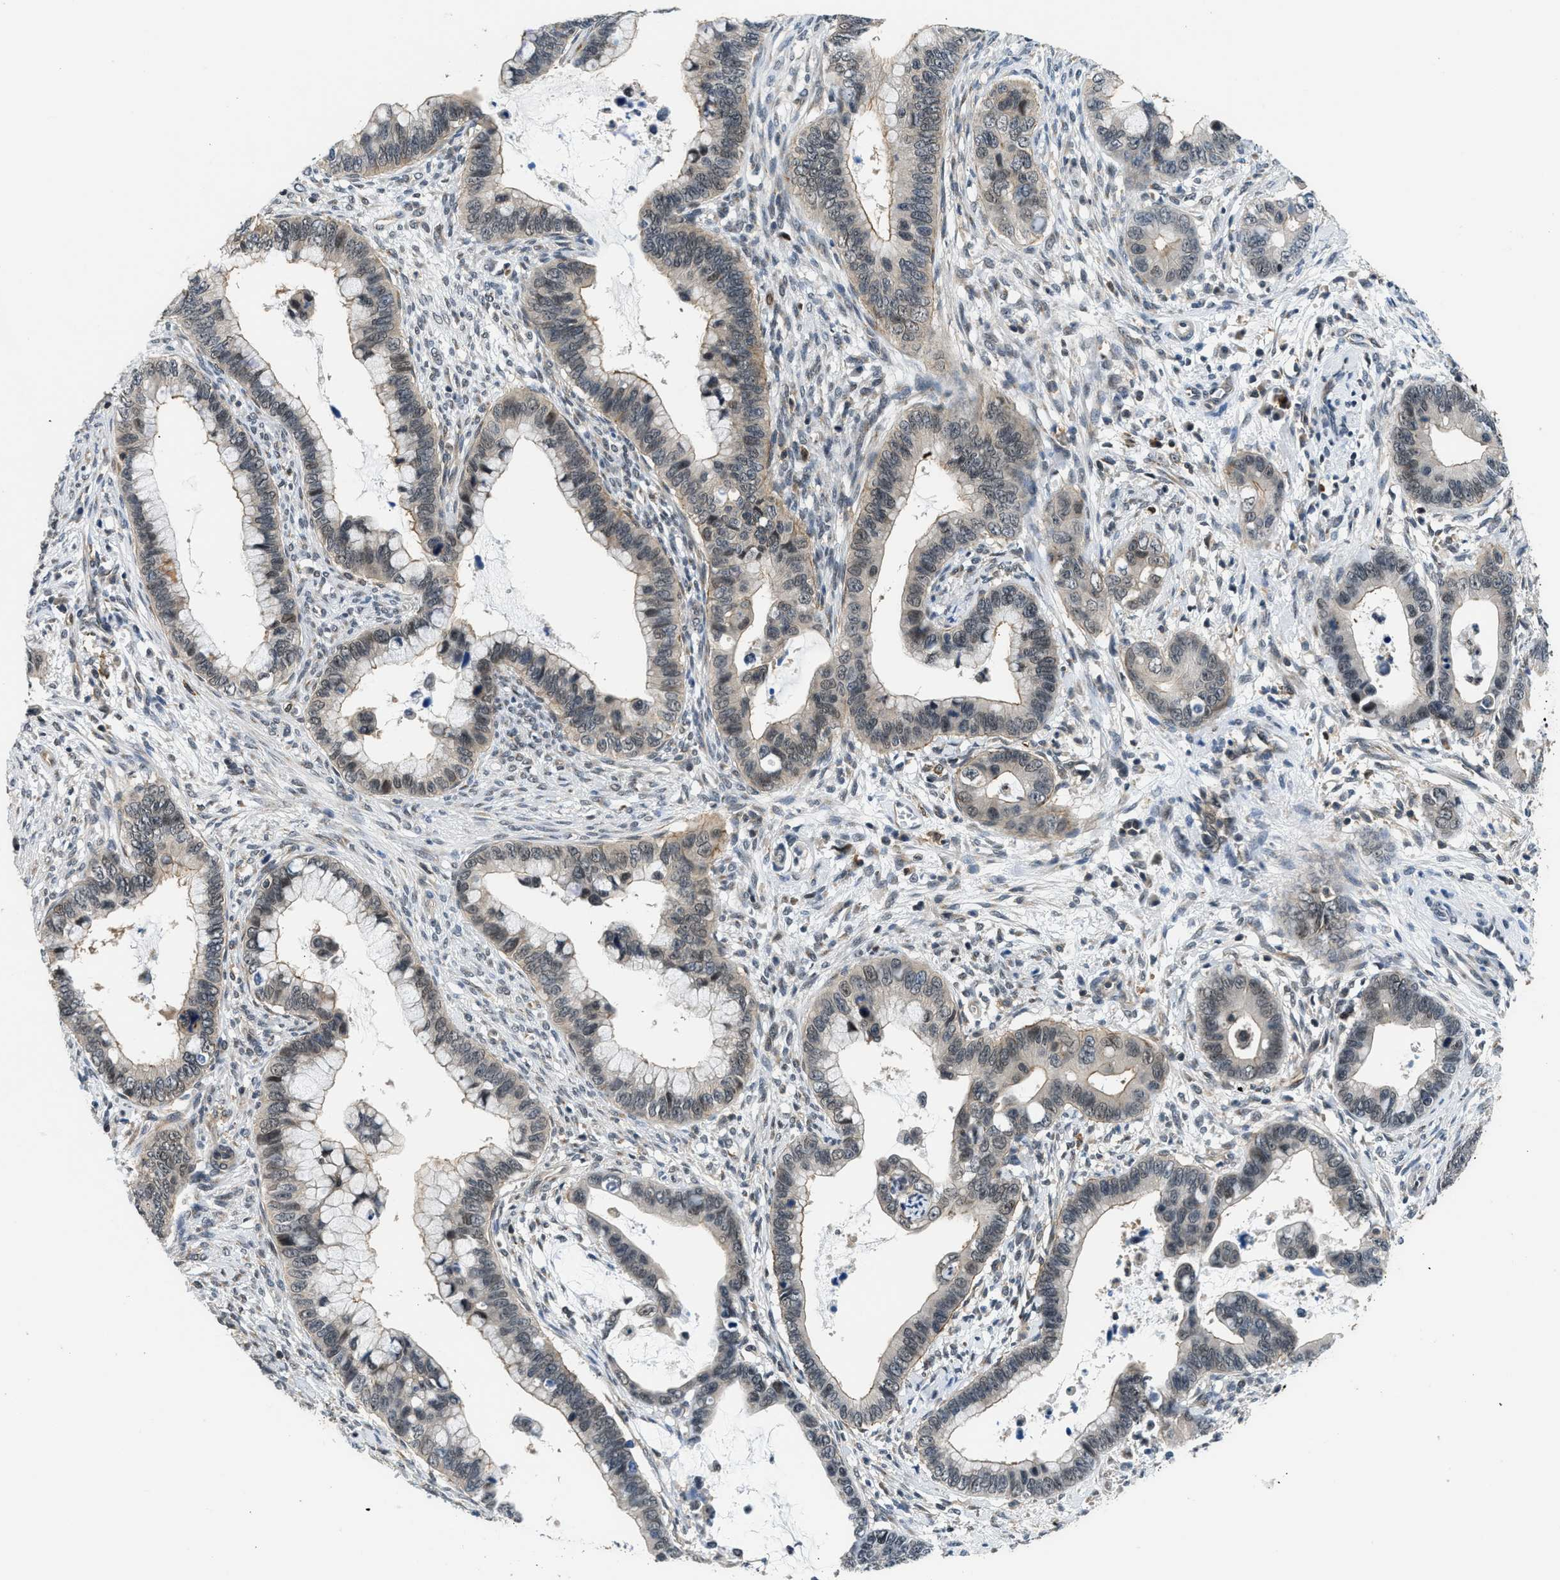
{"staining": {"intensity": "weak", "quantity": "25%-75%", "location": "cytoplasmic/membranous"}, "tissue": "cervical cancer", "cell_type": "Tumor cells", "image_type": "cancer", "snomed": [{"axis": "morphology", "description": "Adenocarcinoma, NOS"}, {"axis": "topography", "description": "Cervix"}], "caption": "Immunohistochemical staining of human cervical cancer shows low levels of weak cytoplasmic/membranous protein expression in approximately 25%-75% of tumor cells.", "gene": "MTMR1", "patient": {"sex": "female", "age": 44}}